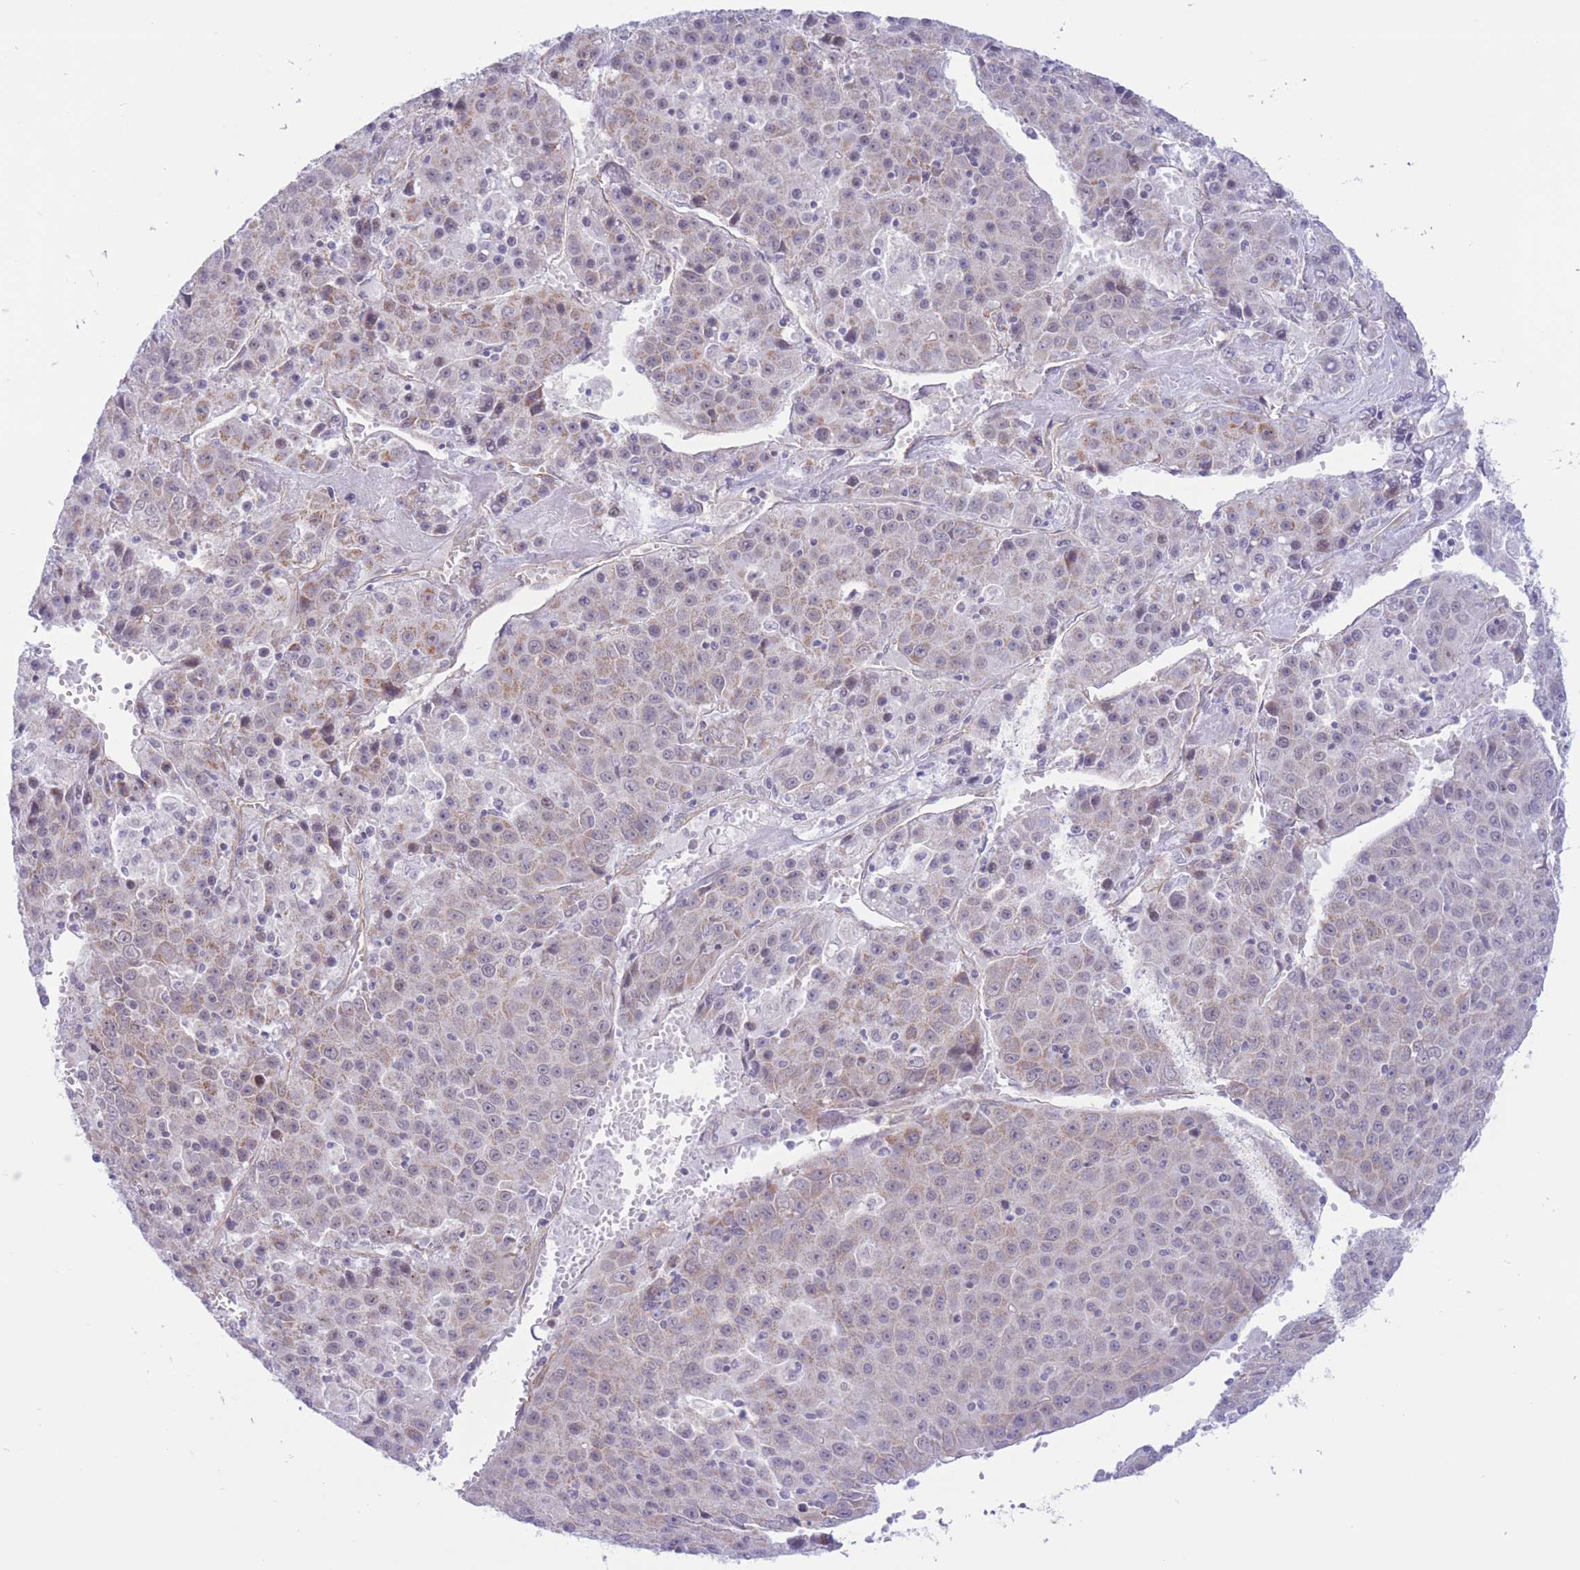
{"staining": {"intensity": "weak", "quantity": "25%-75%", "location": "cytoplasmic/membranous"}, "tissue": "liver cancer", "cell_type": "Tumor cells", "image_type": "cancer", "snomed": [{"axis": "morphology", "description": "Carcinoma, Hepatocellular, NOS"}, {"axis": "topography", "description": "Liver"}], "caption": "Hepatocellular carcinoma (liver) tissue exhibits weak cytoplasmic/membranous positivity in about 25%-75% of tumor cells, visualized by immunohistochemistry. (Stains: DAB in brown, nuclei in blue, Microscopy: brightfield microscopy at high magnification).", "gene": "MRPS31", "patient": {"sex": "female", "age": 53}}